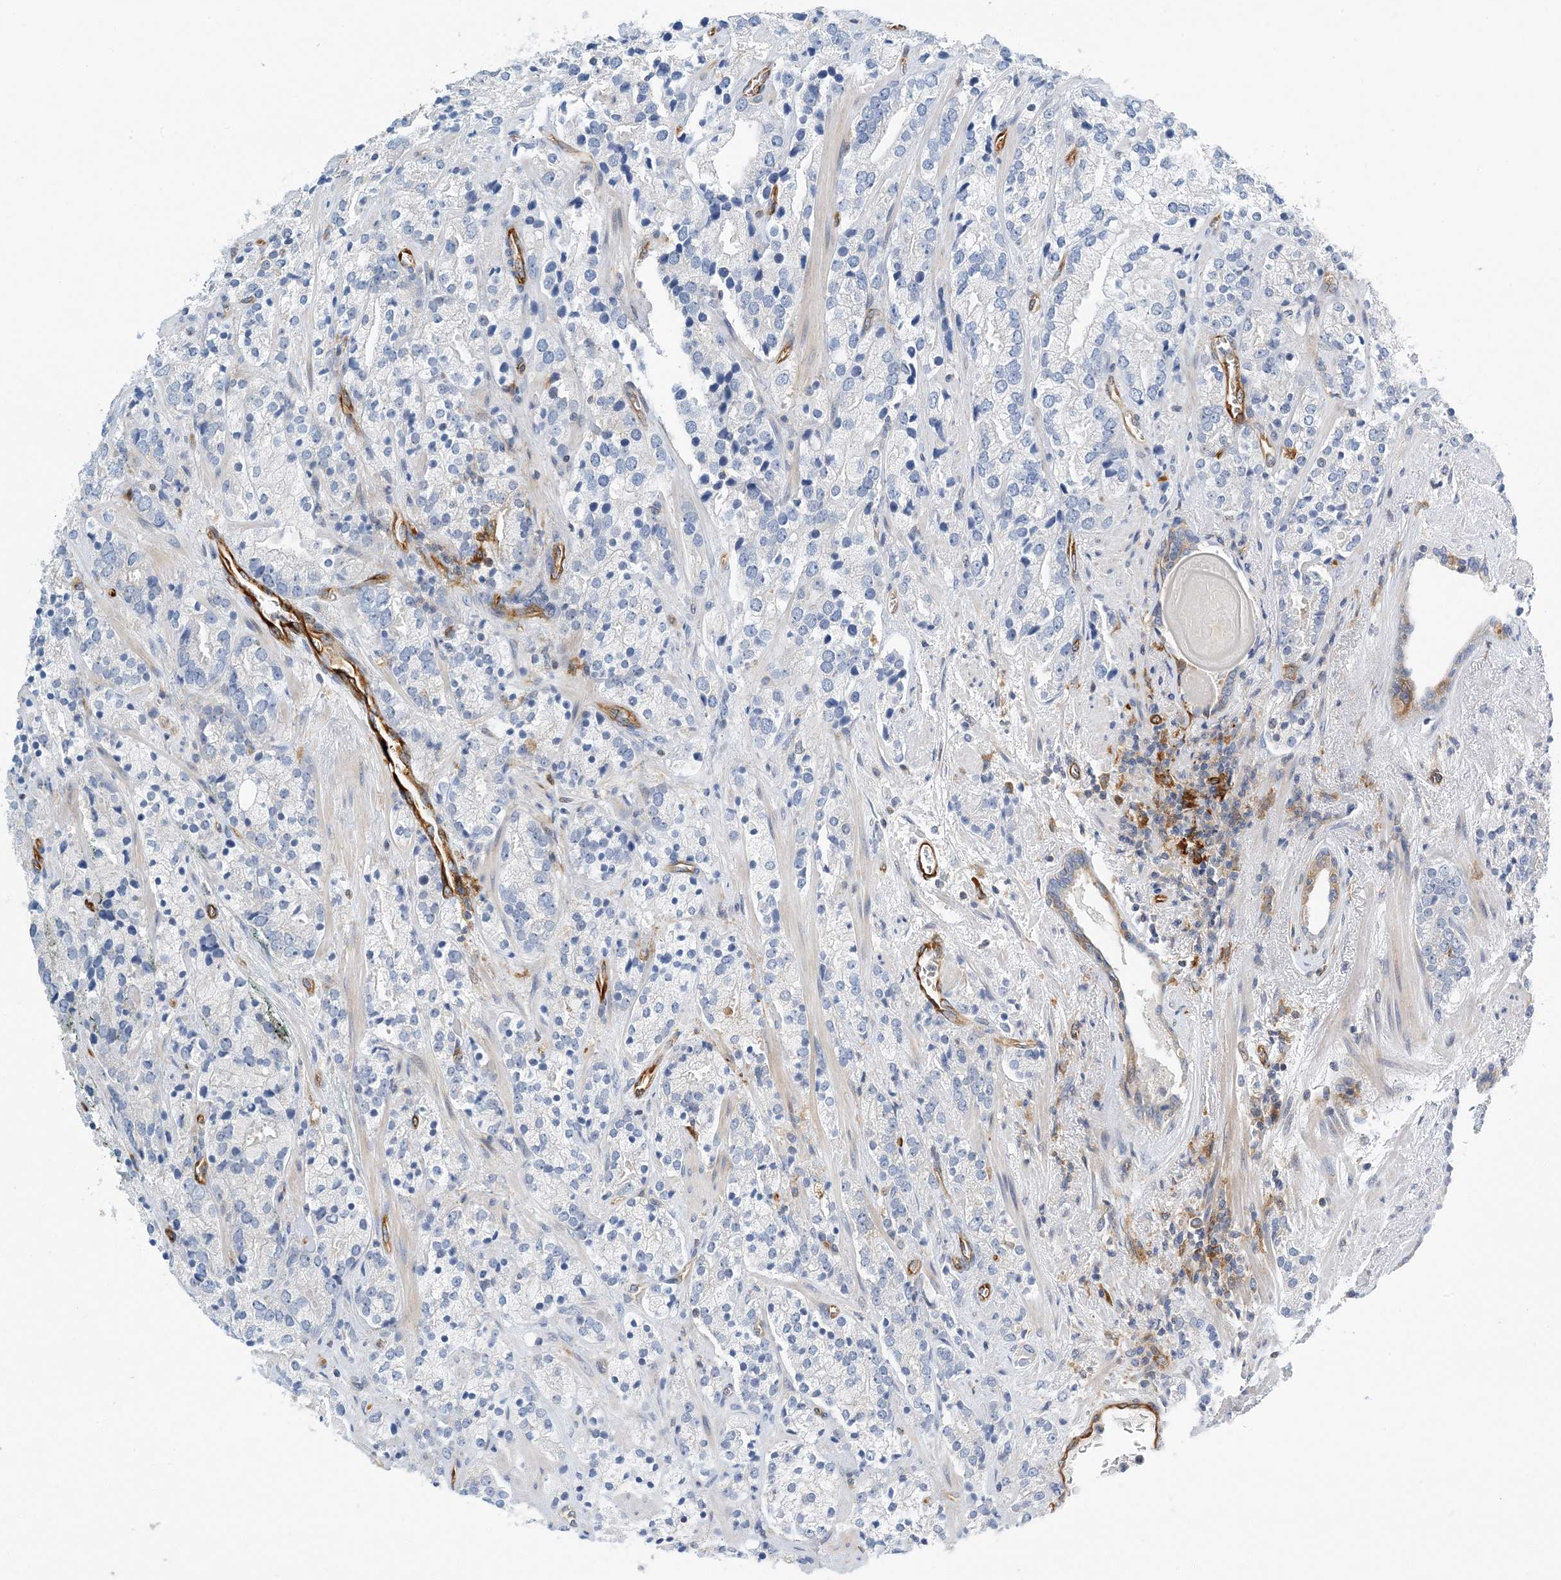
{"staining": {"intensity": "negative", "quantity": "none", "location": "none"}, "tissue": "prostate cancer", "cell_type": "Tumor cells", "image_type": "cancer", "snomed": [{"axis": "morphology", "description": "Adenocarcinoma, High grade"}, {"axis": "topography", "description": "Prostate"}], "caption": "Prostate cancer (high-grade adenocarcinoma) was stained to show a protein in brown. There is no significant positivity in tumor cells.", "gene": "PCDHA2", "patient": {"sex": "male", "age": 71}}